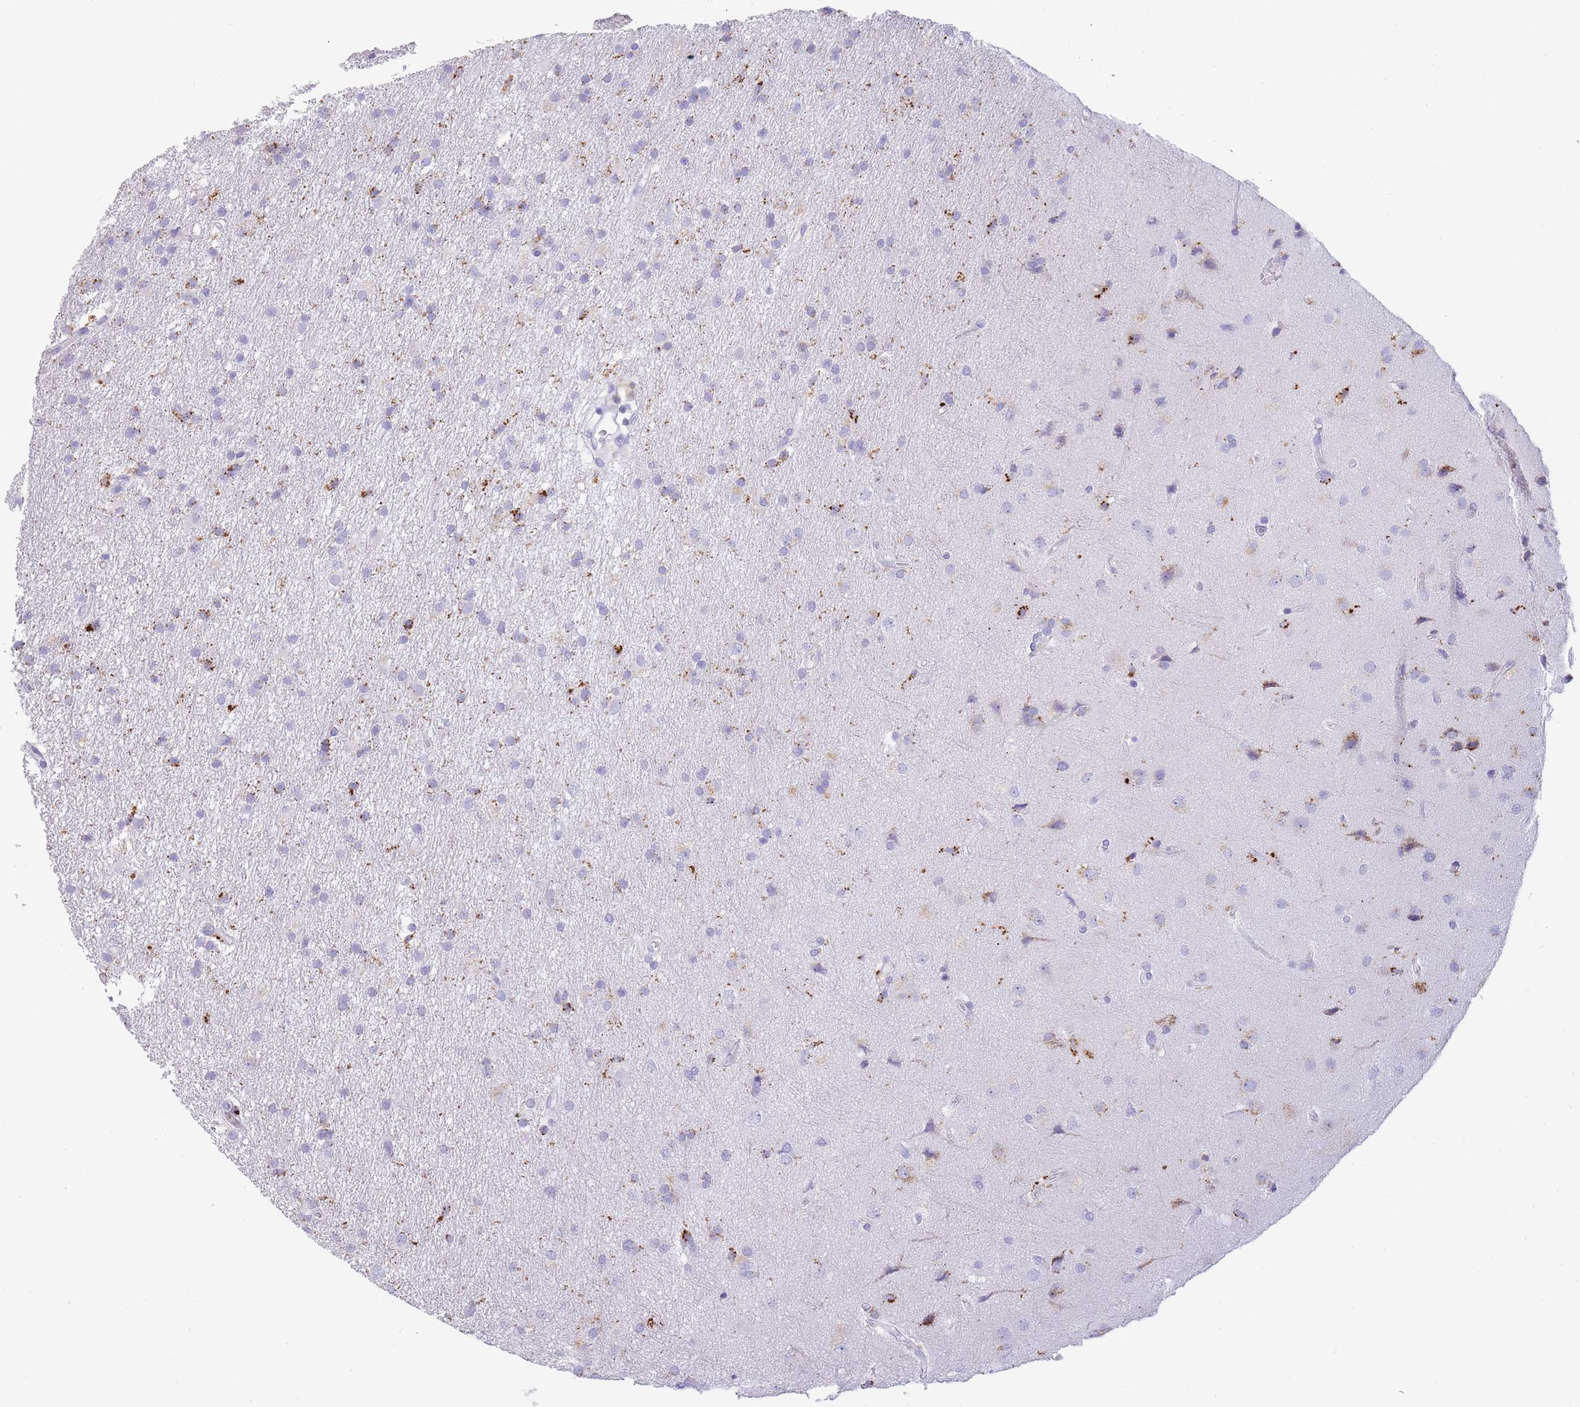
{"staining": {"intensity": "moderate", "quantity": "<25%", "location": "cytoplasmic/membranous"}, "tissue": "glioma", "cell_type": "Tumor cells", "image_type": "cancer", "snomed": [{"axis": "morphology", "description": "Glioma, malignant, High grade"}, {"axis": "topography", "description": "Brain"}], "caption": "Glioma stained for a protein (brown) demonstrates moderate cytoplasmic/membranous positive positivity in about <25% of tumor cells.", "gene": "GAA", "patient": {"sex": "male", "age": 77}}